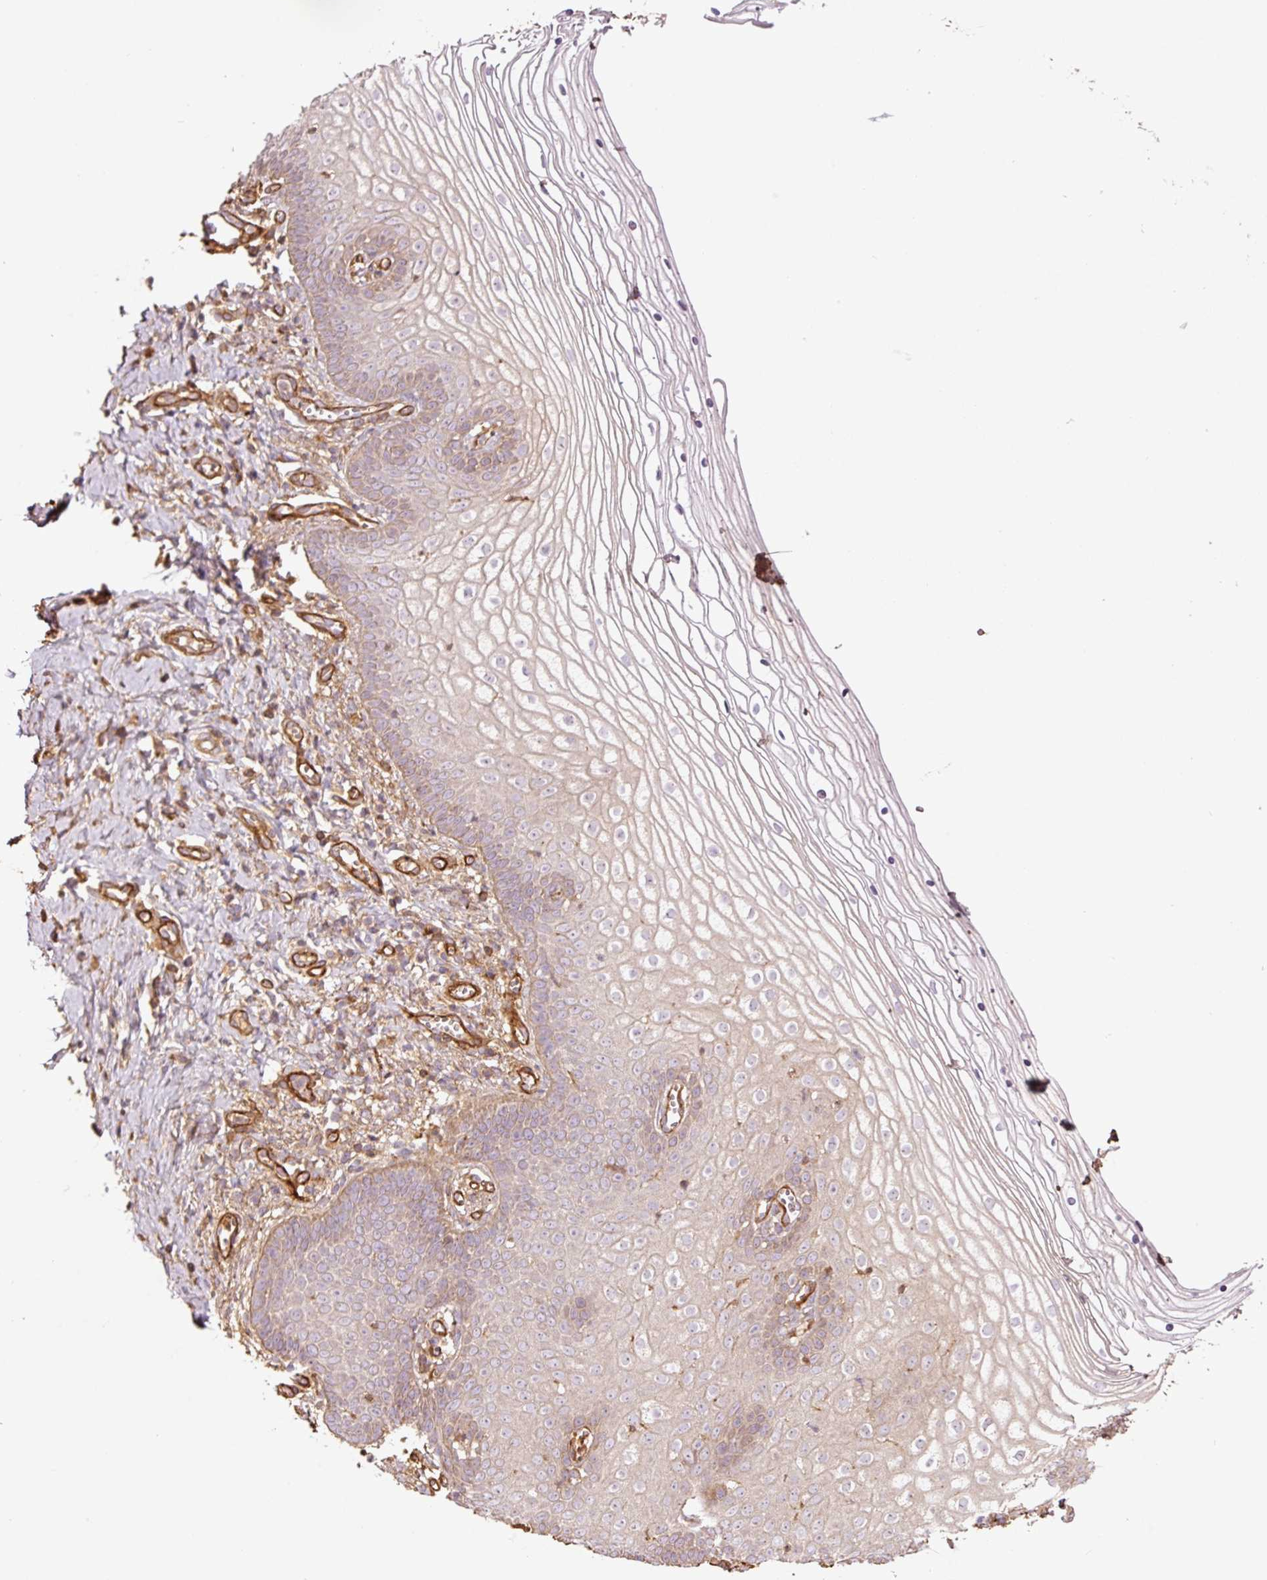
{"staining": {"intensity": "weak", "quantity": ">75%", "location": "cytoplasmic/membranous"}, "tissue": "vagina", "cell_type": "Squamous epithelial cells", "image_type": "normal", "snomed": [{"axis": "morphology", "description": "Normal tissue, NOS"}, {"axis": "topography", "description": "Vagina"}], "caption": "IHC of unremarkable human vagina displays low levels of weak cytoplasmic/membranous staining in about >75% of squamous epithelial cells. Using DAB (3,3'-diaminobenzidine) (brown) and hematoxylin (blue) stains, captured at high magnification using brightfield microscopy.", "gene": "NID2", "patient": {"sex": "female", "age": 56}}